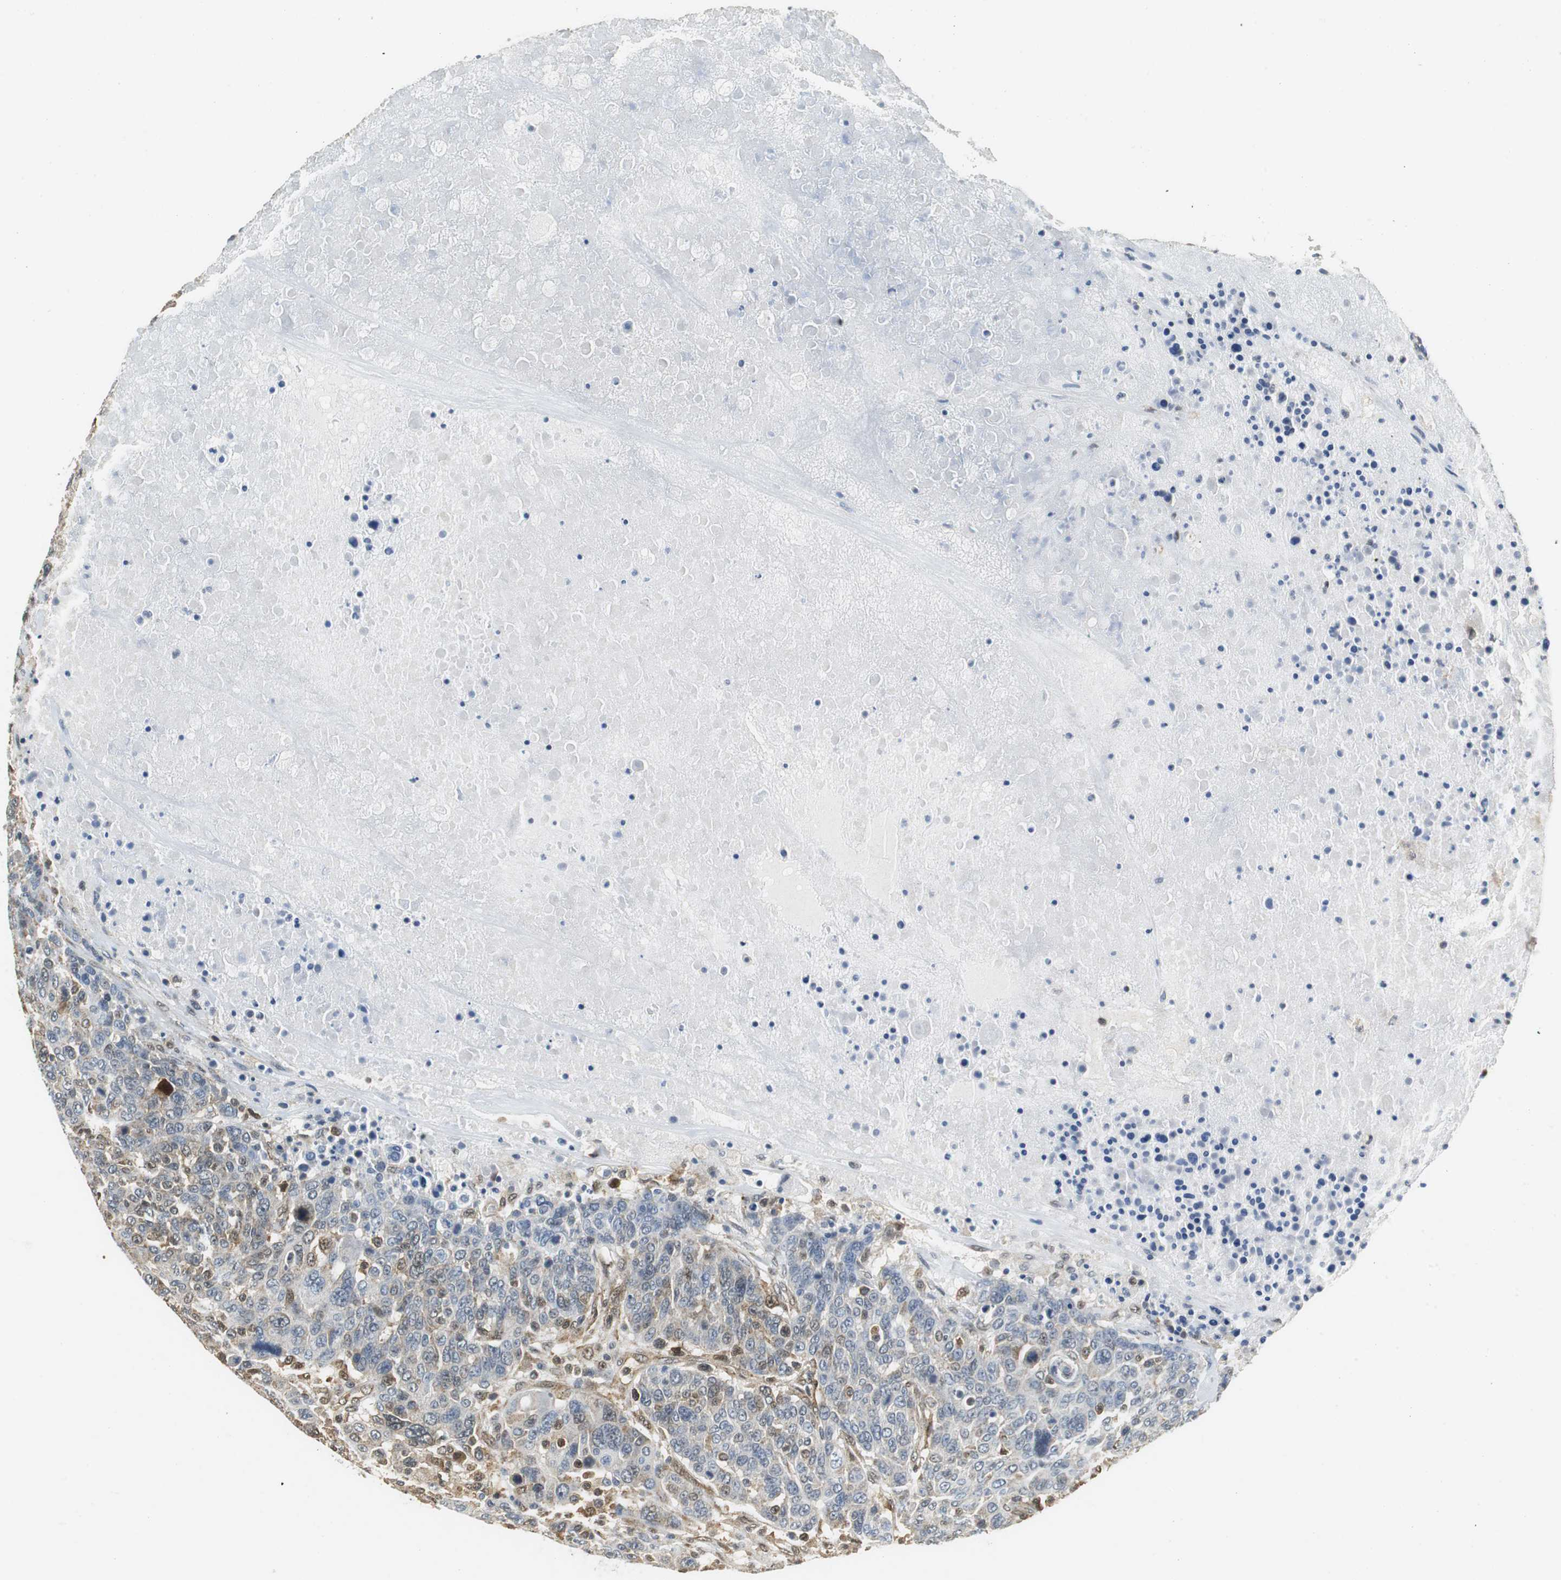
{"staining": {"intensity": "weak", "quantity": ">75%", "location": "cytoplasmic/membranous"}, "tissue": "breast cancer", "cell_type": "Tumor cells", "image_type": "cancer", "snomed": [{"axis": "morphology", "description": "Duct carcinoma"}, {"axis": "topography", "description": "Breast"}], "caption": "Breast cancer (invasive ductal carcinoma) was stained to show a protein in brown. There is low levels of weak cytoplasmic/membranous staining in about >75% of tumor cells. (DAB (3,3'-diaminobenzidine) = brown stain, brightfield microscopy at high magnification).", "gene": "GSDMD", "patient": {"sex": "female", "age": 37}}